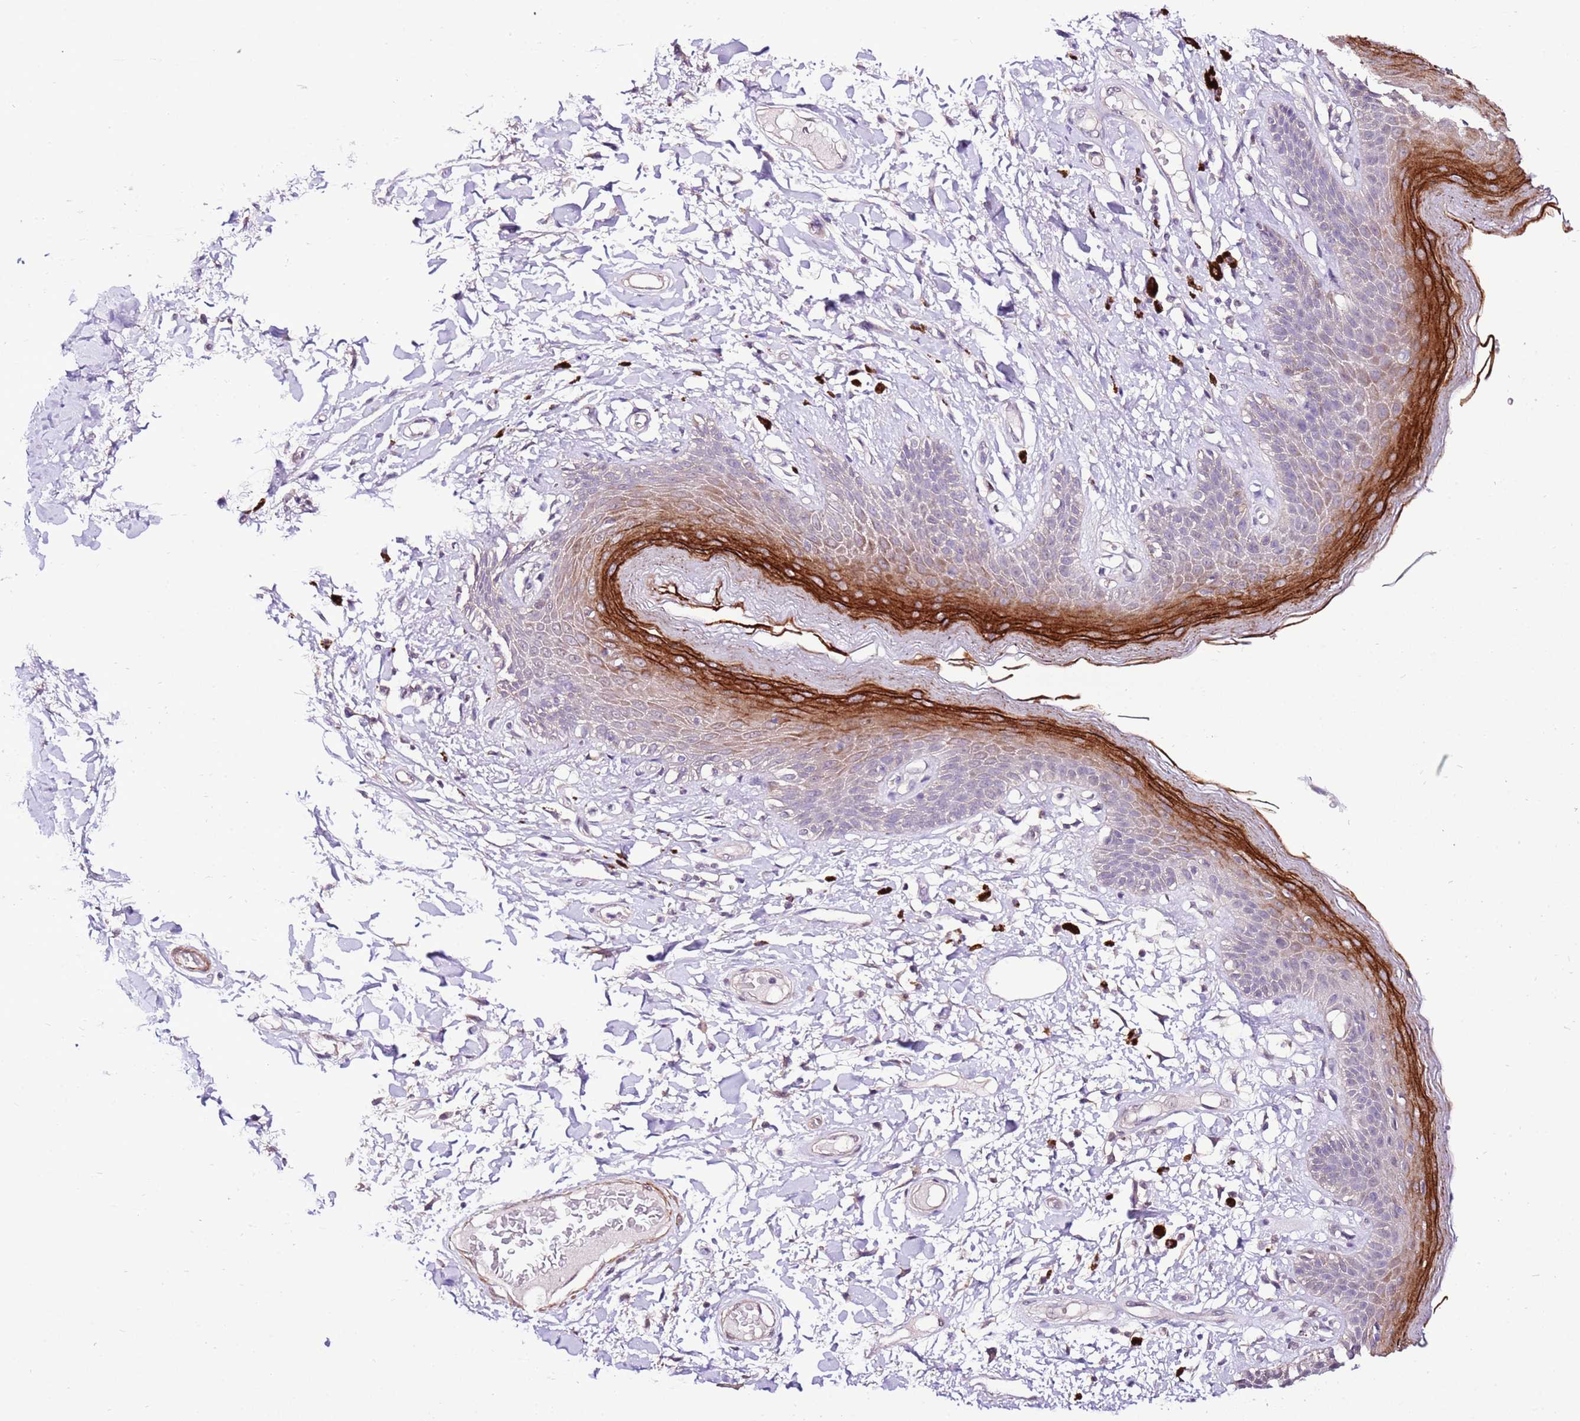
{"staining": {"intensity": "strong", "quantity": "<25%", "location": "cytoplasmic/membranous"}, "tissue": "skin", "cell_type": "Epidermal cells", "image_type": "normal", "snomed": [{"axis": "morphology", "description": "Normal tissue, NOS"}, {"axis": "topography", "description": "Anal"}], "caption": "The histopathology image displays a brown stain indicating the presence of a protein in the cytoplasmic/membranous of epidermal cells in skin.", "gene": "ART5", "patient": {"sex": "female", "age": 78}}